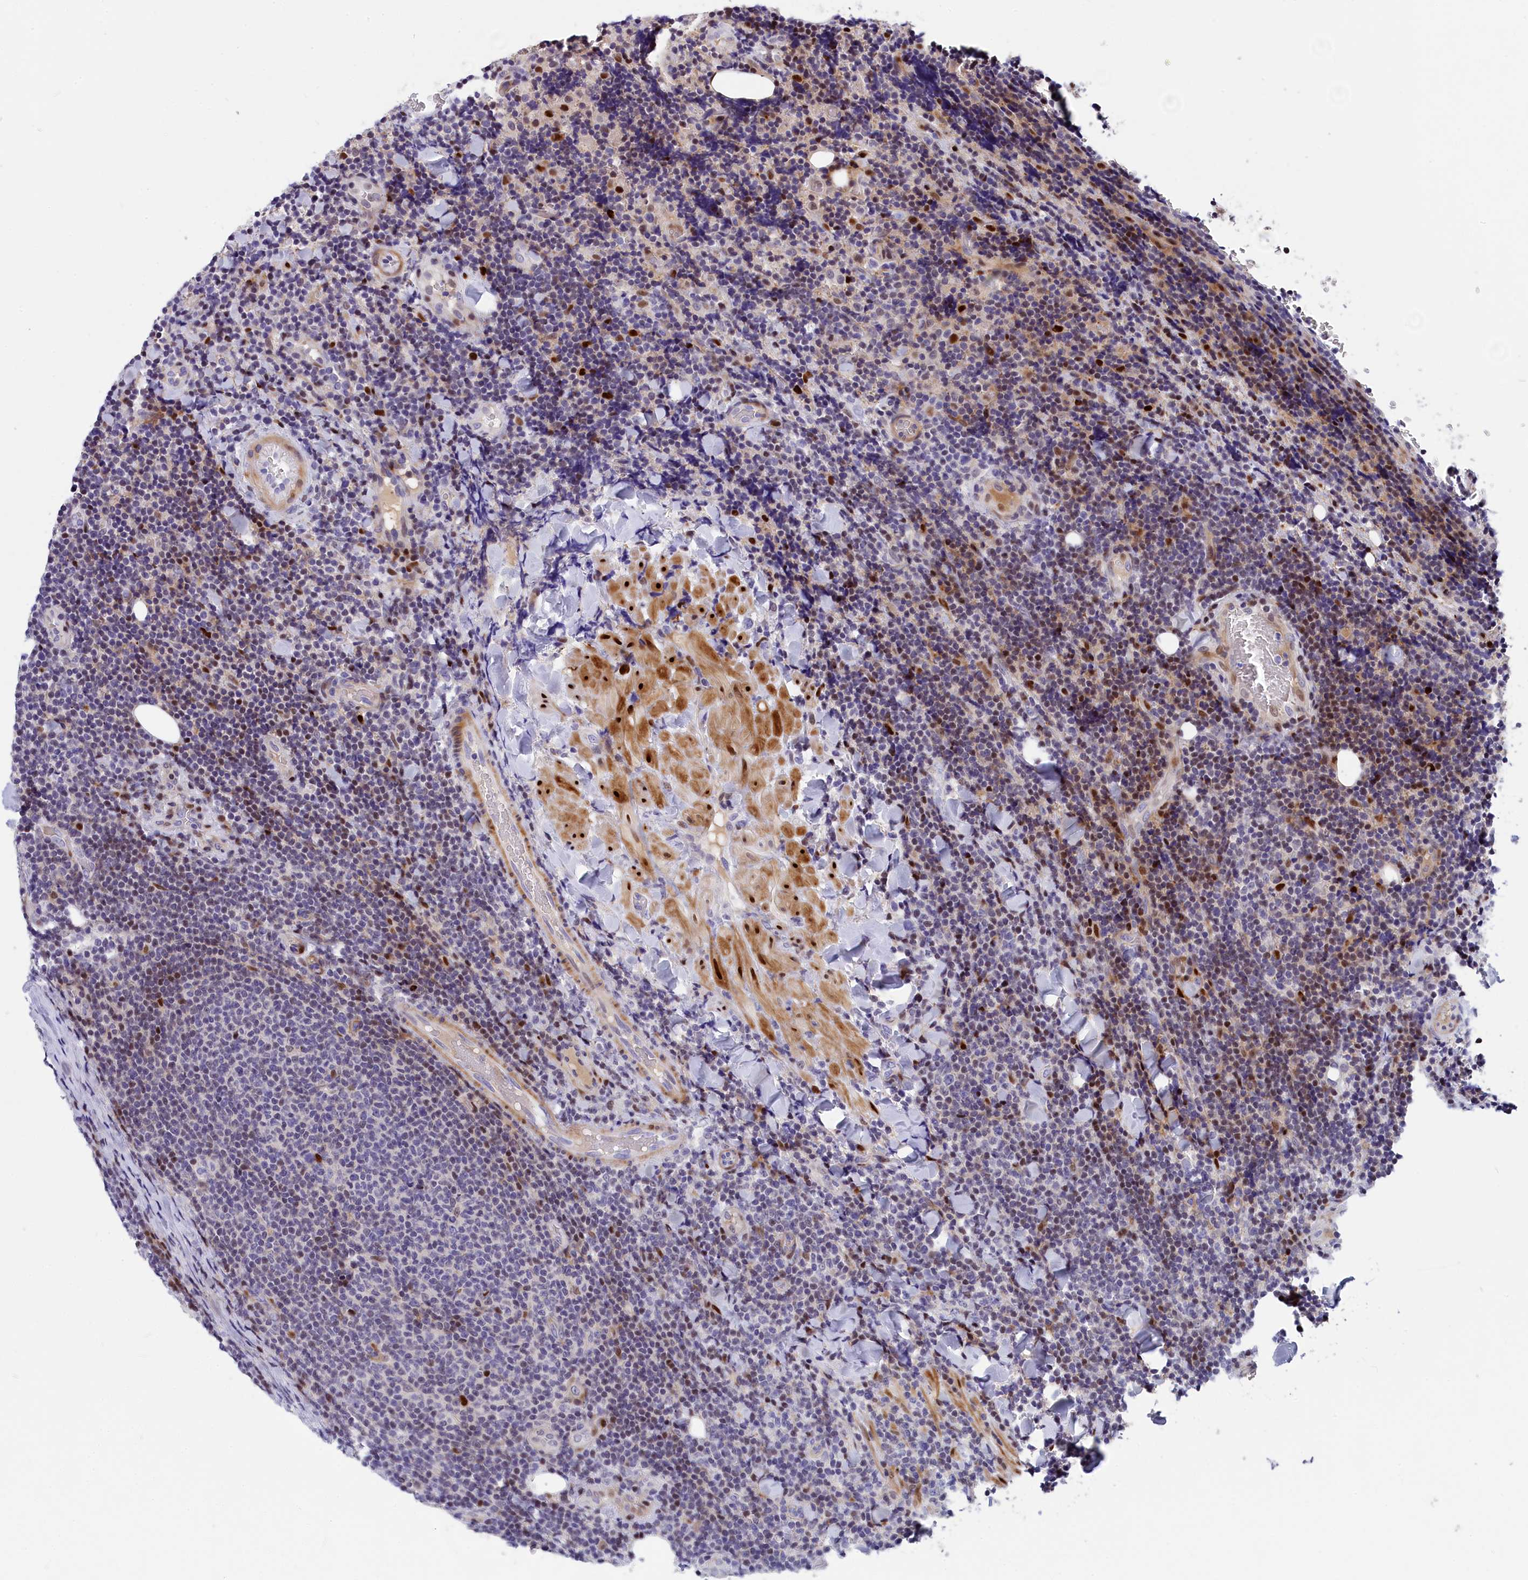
{"staining": {"intensity": "moderate", "quantity": "<25%", "location": "nuclear"}, "tissue": "lymphoma", "cell_type": "Tumor cells", "image_type": "cancer", "snomed": [{"axis": "morphology", "description": "Malignant lymphoma, non-Hodgkin's type, Low grade"}, {"axis": "topography", "description": "Lymph node"}], "caption": "Malignant lymphoma, non-Hodgkin's type (low-grade) tissue demonstrates moderate nuclear staining in approximately <25% of tumor cells (DAB = brown stain, brightfield microscopy at high magnification).", "gene": "NKPD1", "patient": {"sex": "male", "age": 66}}